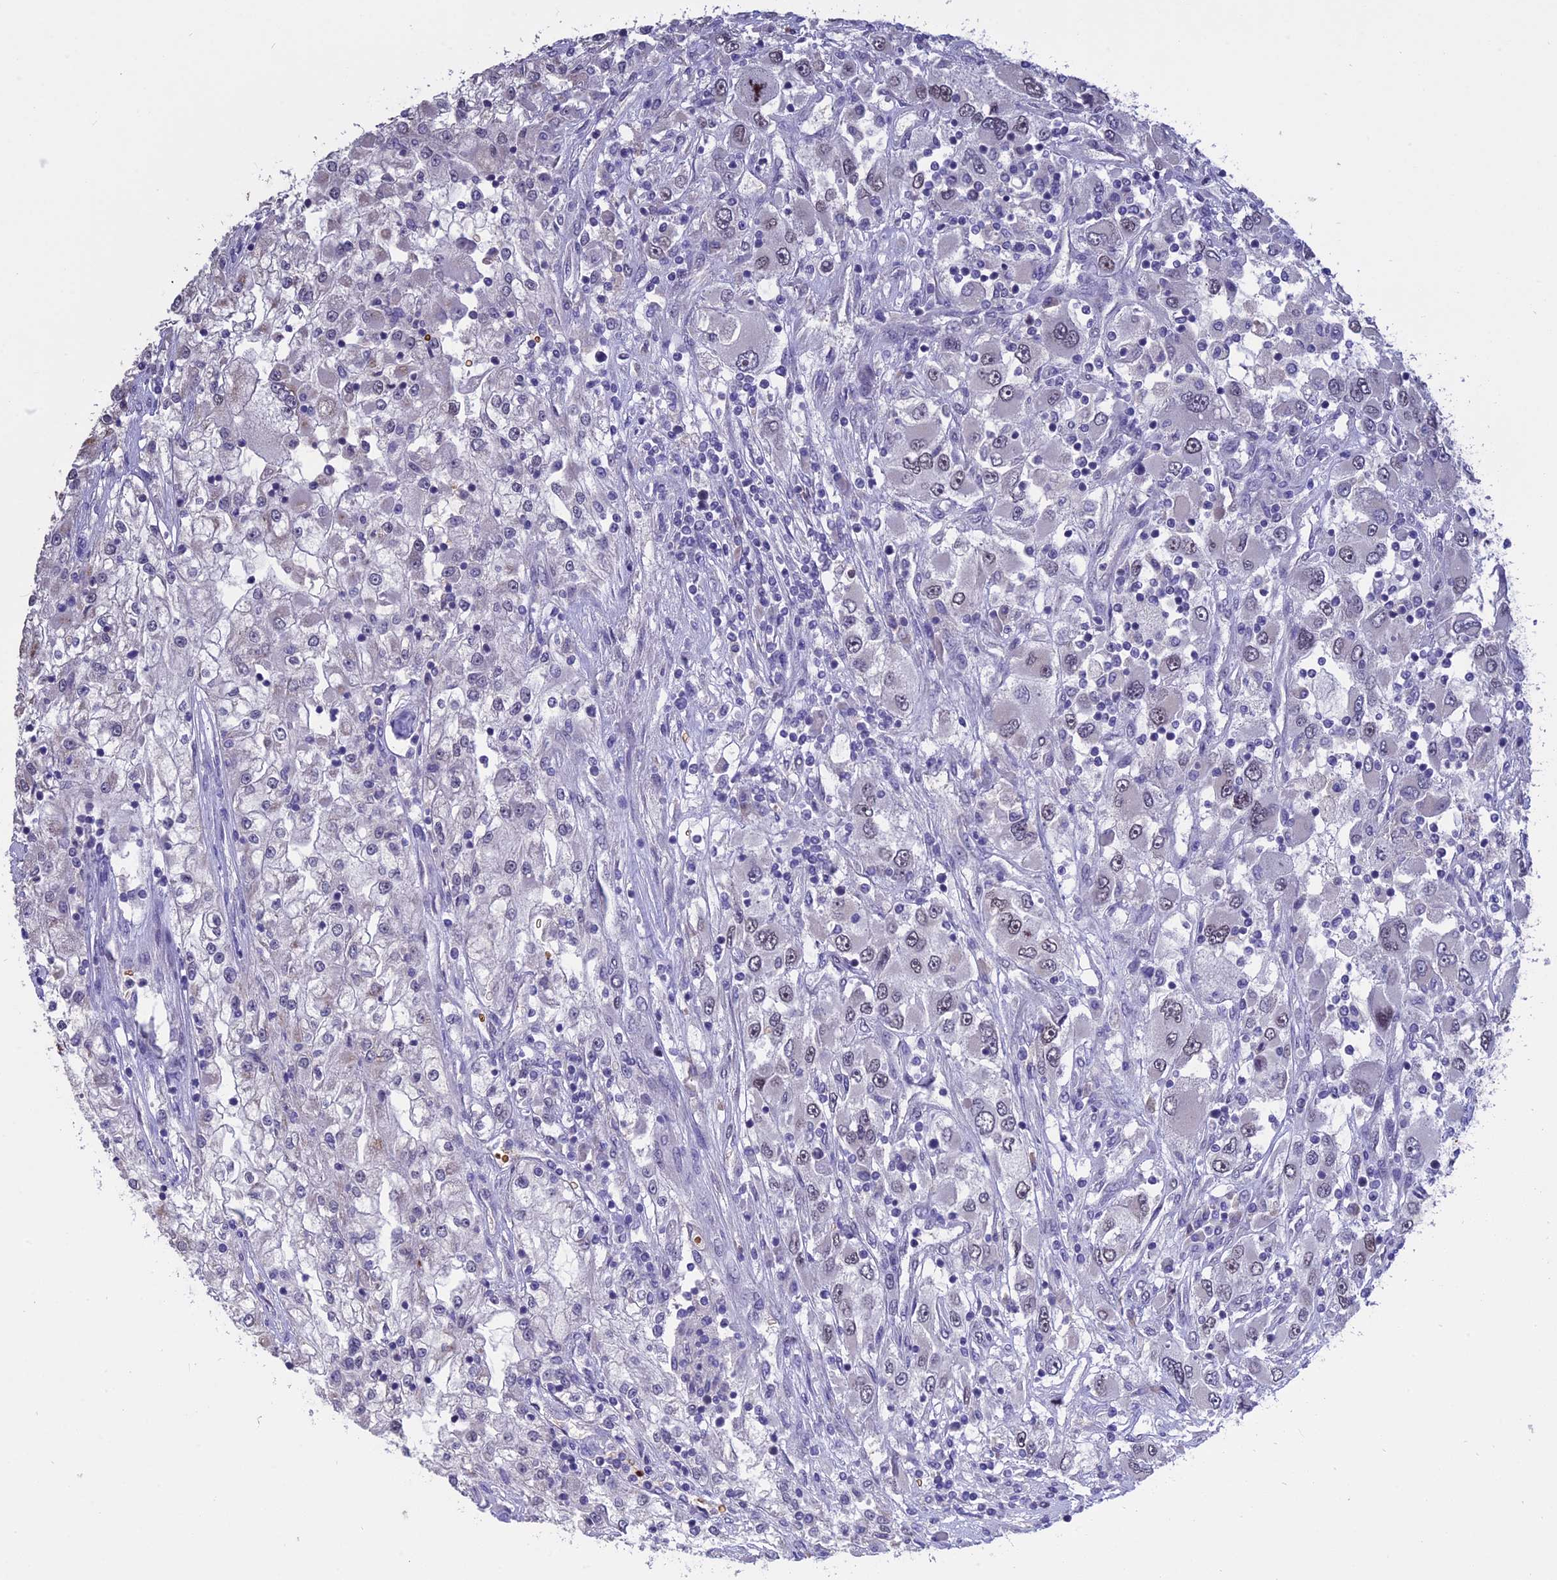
{"staining": {"intensity": "weak", "quantity": "<25%", "location": "nuclear"}, "tissue": "renal cancer", "cell_type": "Tumor cells", "image_type": "cancer", "snomed": [{"axis": "morphology", "description": "Adenocarcinoma, NOS"}, {"axis": "topography", "description": "Kidney"}], "caption": "A high-resolution photomicrograph shows immunohistochemistry (IHC) staining of renal adenocarcinoma, which reveals no significant staining in tumor cells.", "gene": "KNOP1", "patient": {"sex": "female", "age": 52}}